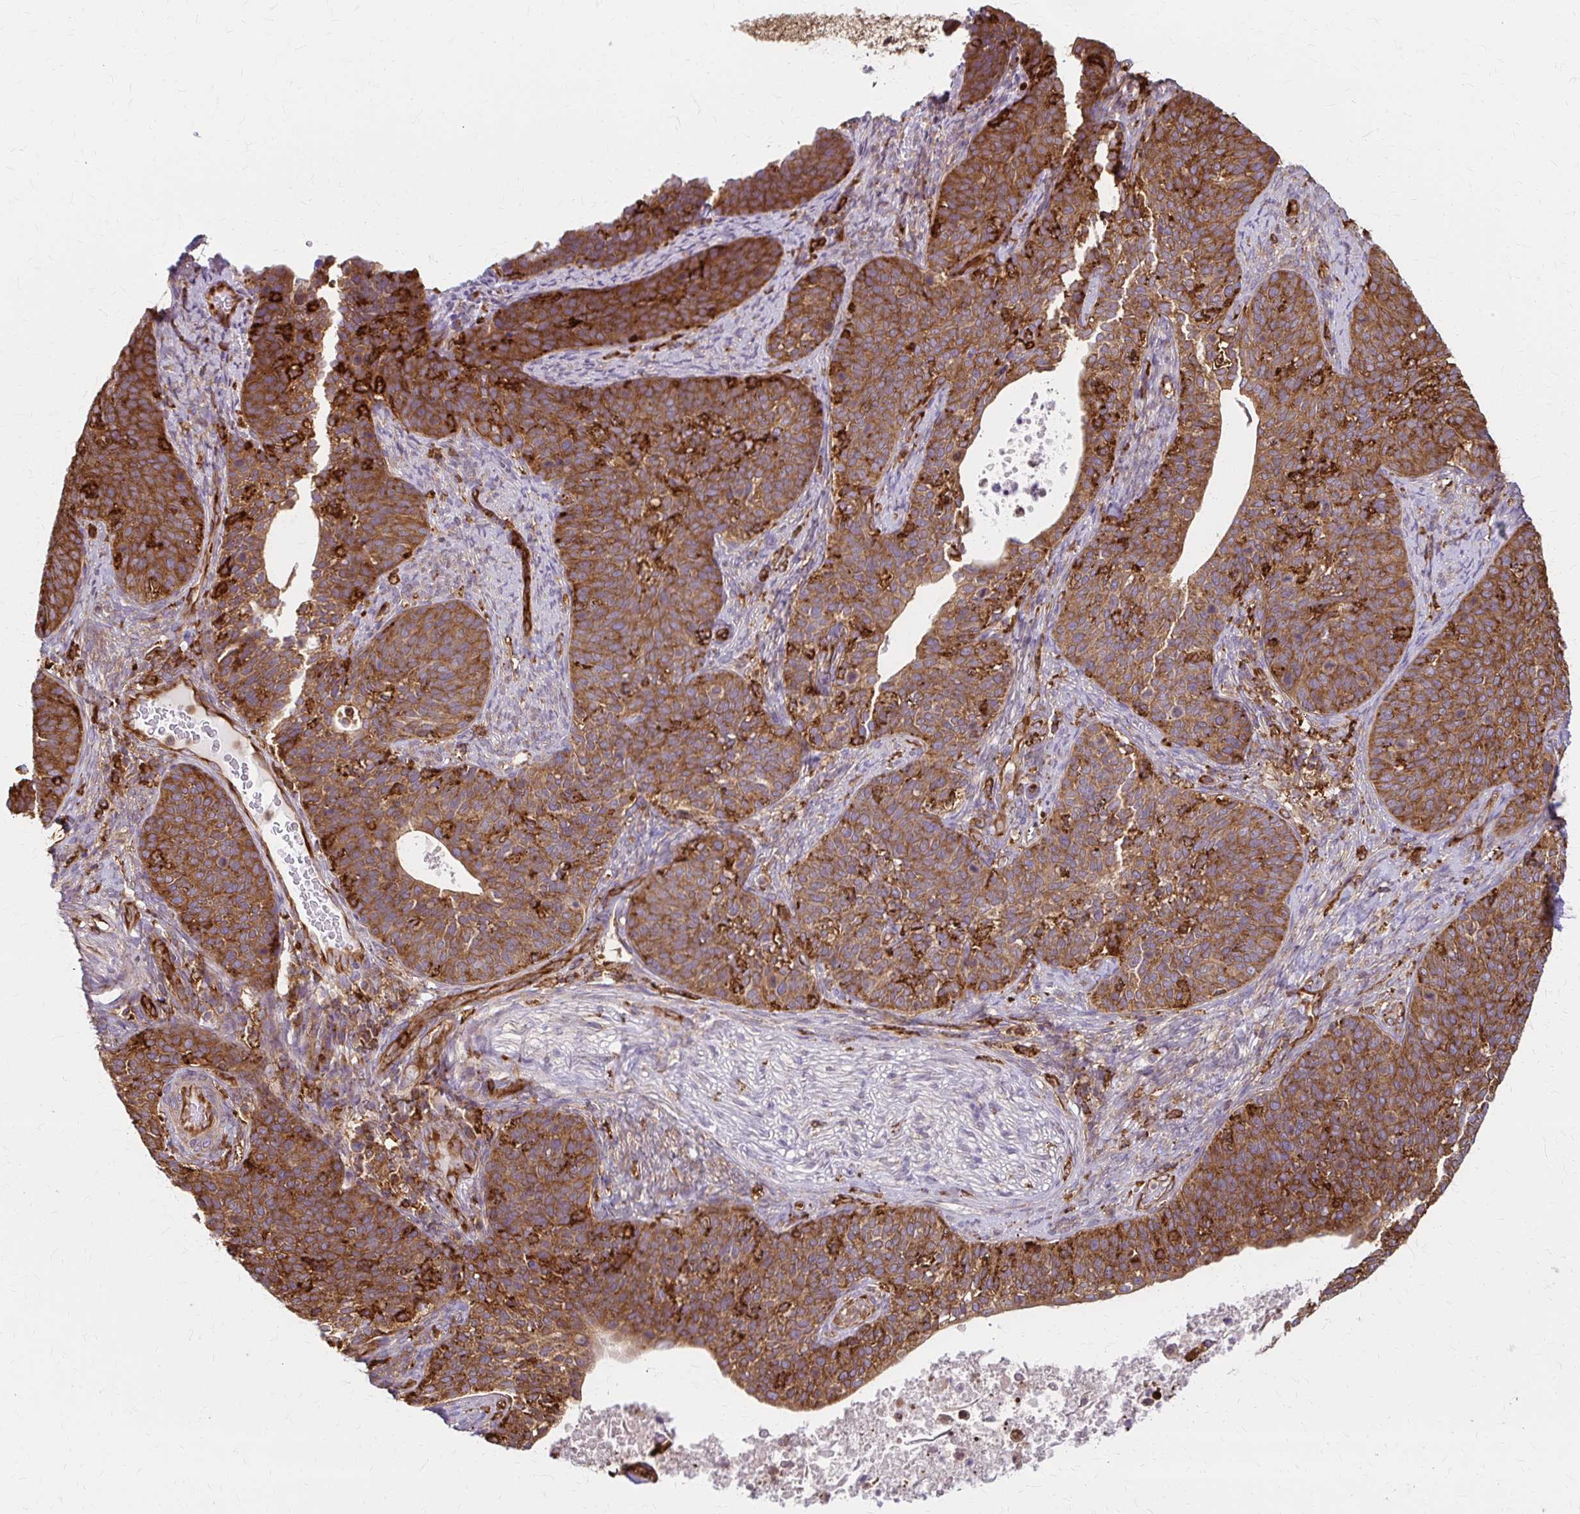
{"staining": {"intensity": "moderate", "quantity": ">75%", "location": "cytoplasmic/membranous"}, "tissue": "cervical cancer", "cell_type": "Tumor cells", "image_type": "cancer", "snomed": [{"axis": "morphology", "description": "Squamous cell carcinoma, NOS"}, {"axis": "topography", "description": "Cervix"}], "caption": "This is a micrograph of immunohistochemistry (IHC) staining of squamous cell carcinoma (cervical), which shows moderate expression in the cytoplasmic/membranous of tumor cells.", "gene": "WASF2", "patient": {"sex": "female", "age": 69}}